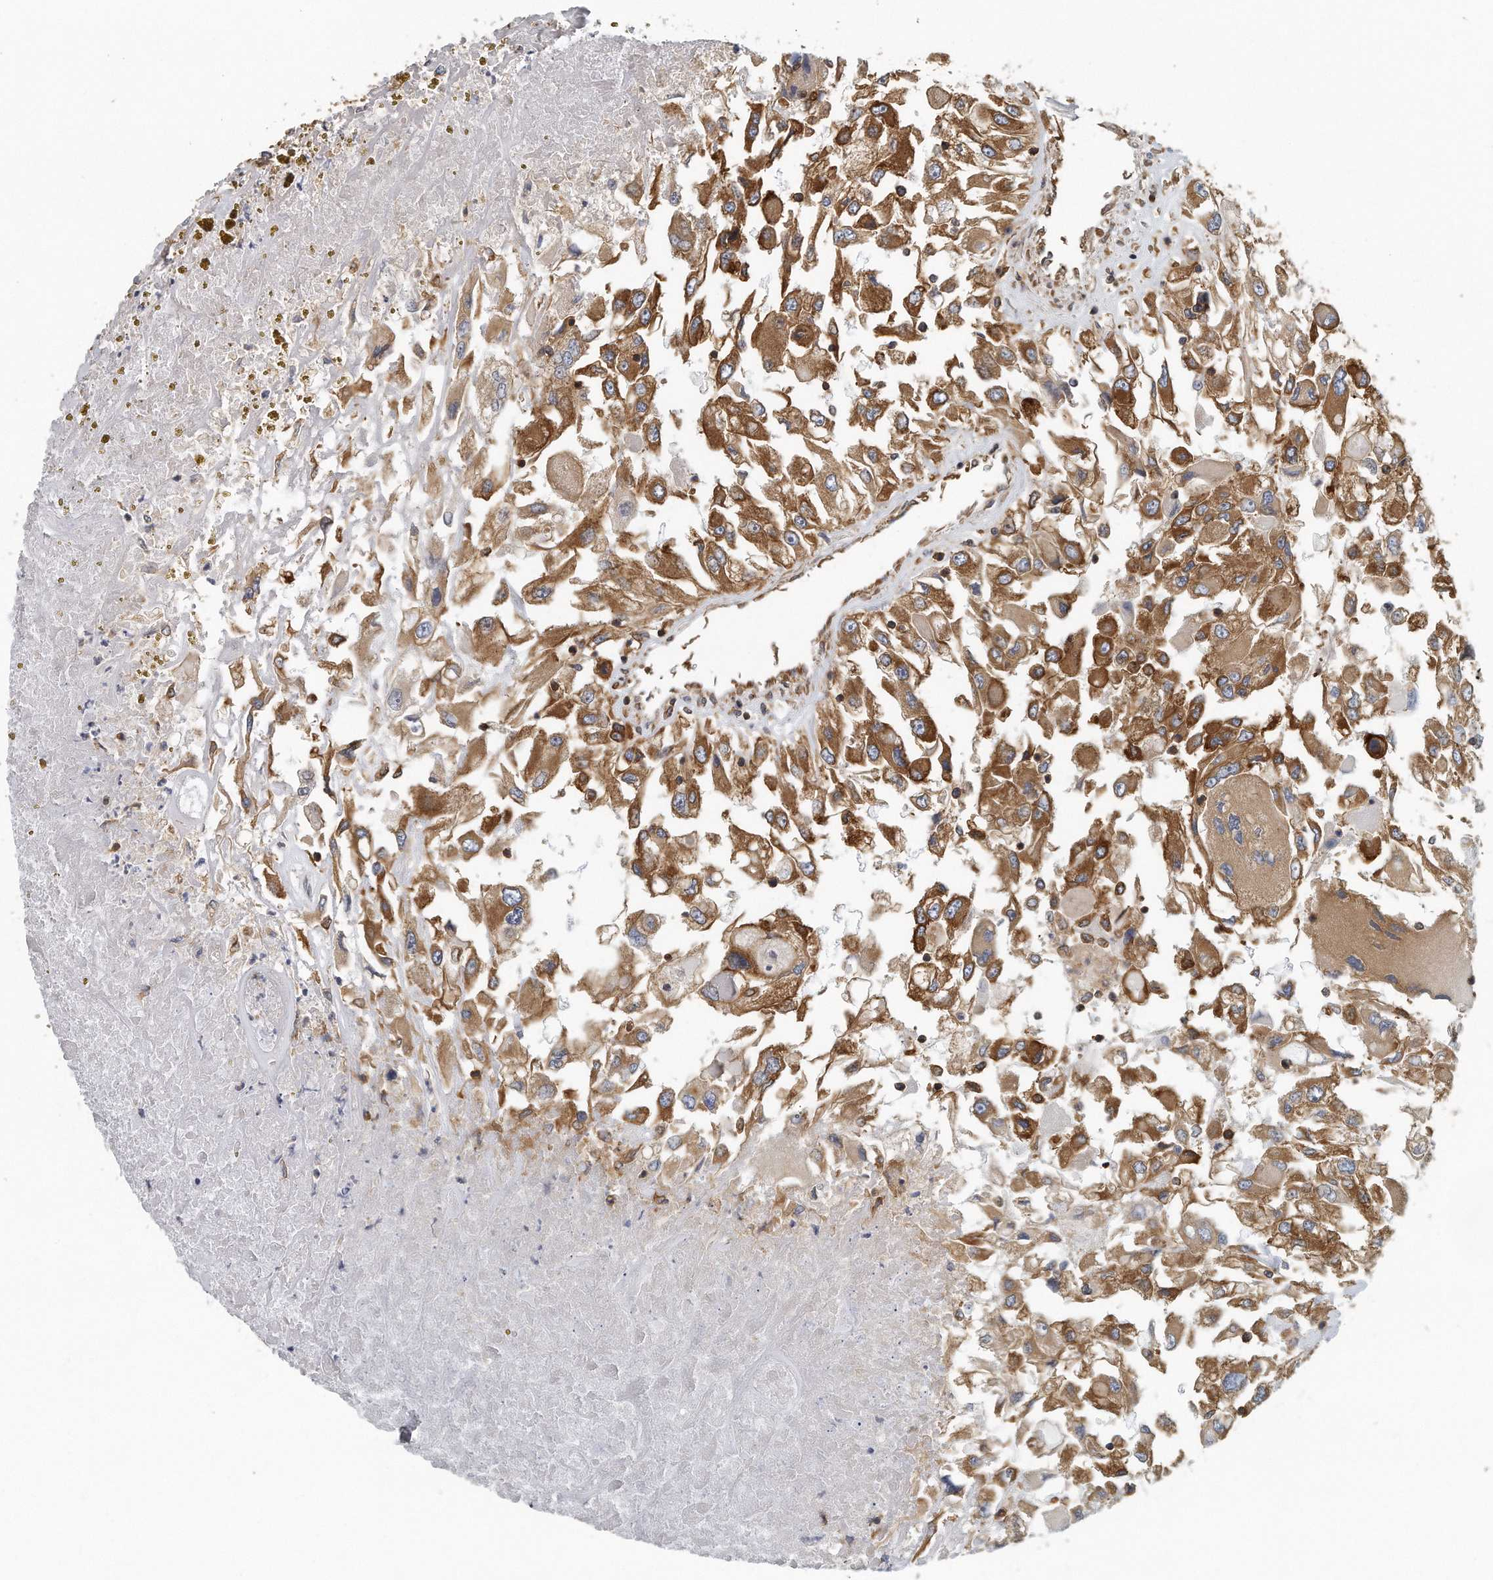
{"staining": {"intensity": "strong", "quantity": ">75%", "location": "cytoplasmic/membranous"}, "tissue": "renal cancer", "cell_type": "Tumor cells", "image_type": "cancer", "snomed": [{"axis": "morphology", "description": "Adenocarcinoma, NOS"}, {"axis": "topography", "description": "Kidney"}], "caption": "Approximately >75% of tumor cells in adenocarcinoma (renal) show strong cytoplasmic/membranous protein staining as visualized by brown immunohistochemical staining.", "gene": "EIF3I", "patient": {"sex": "female", "age": 52}}